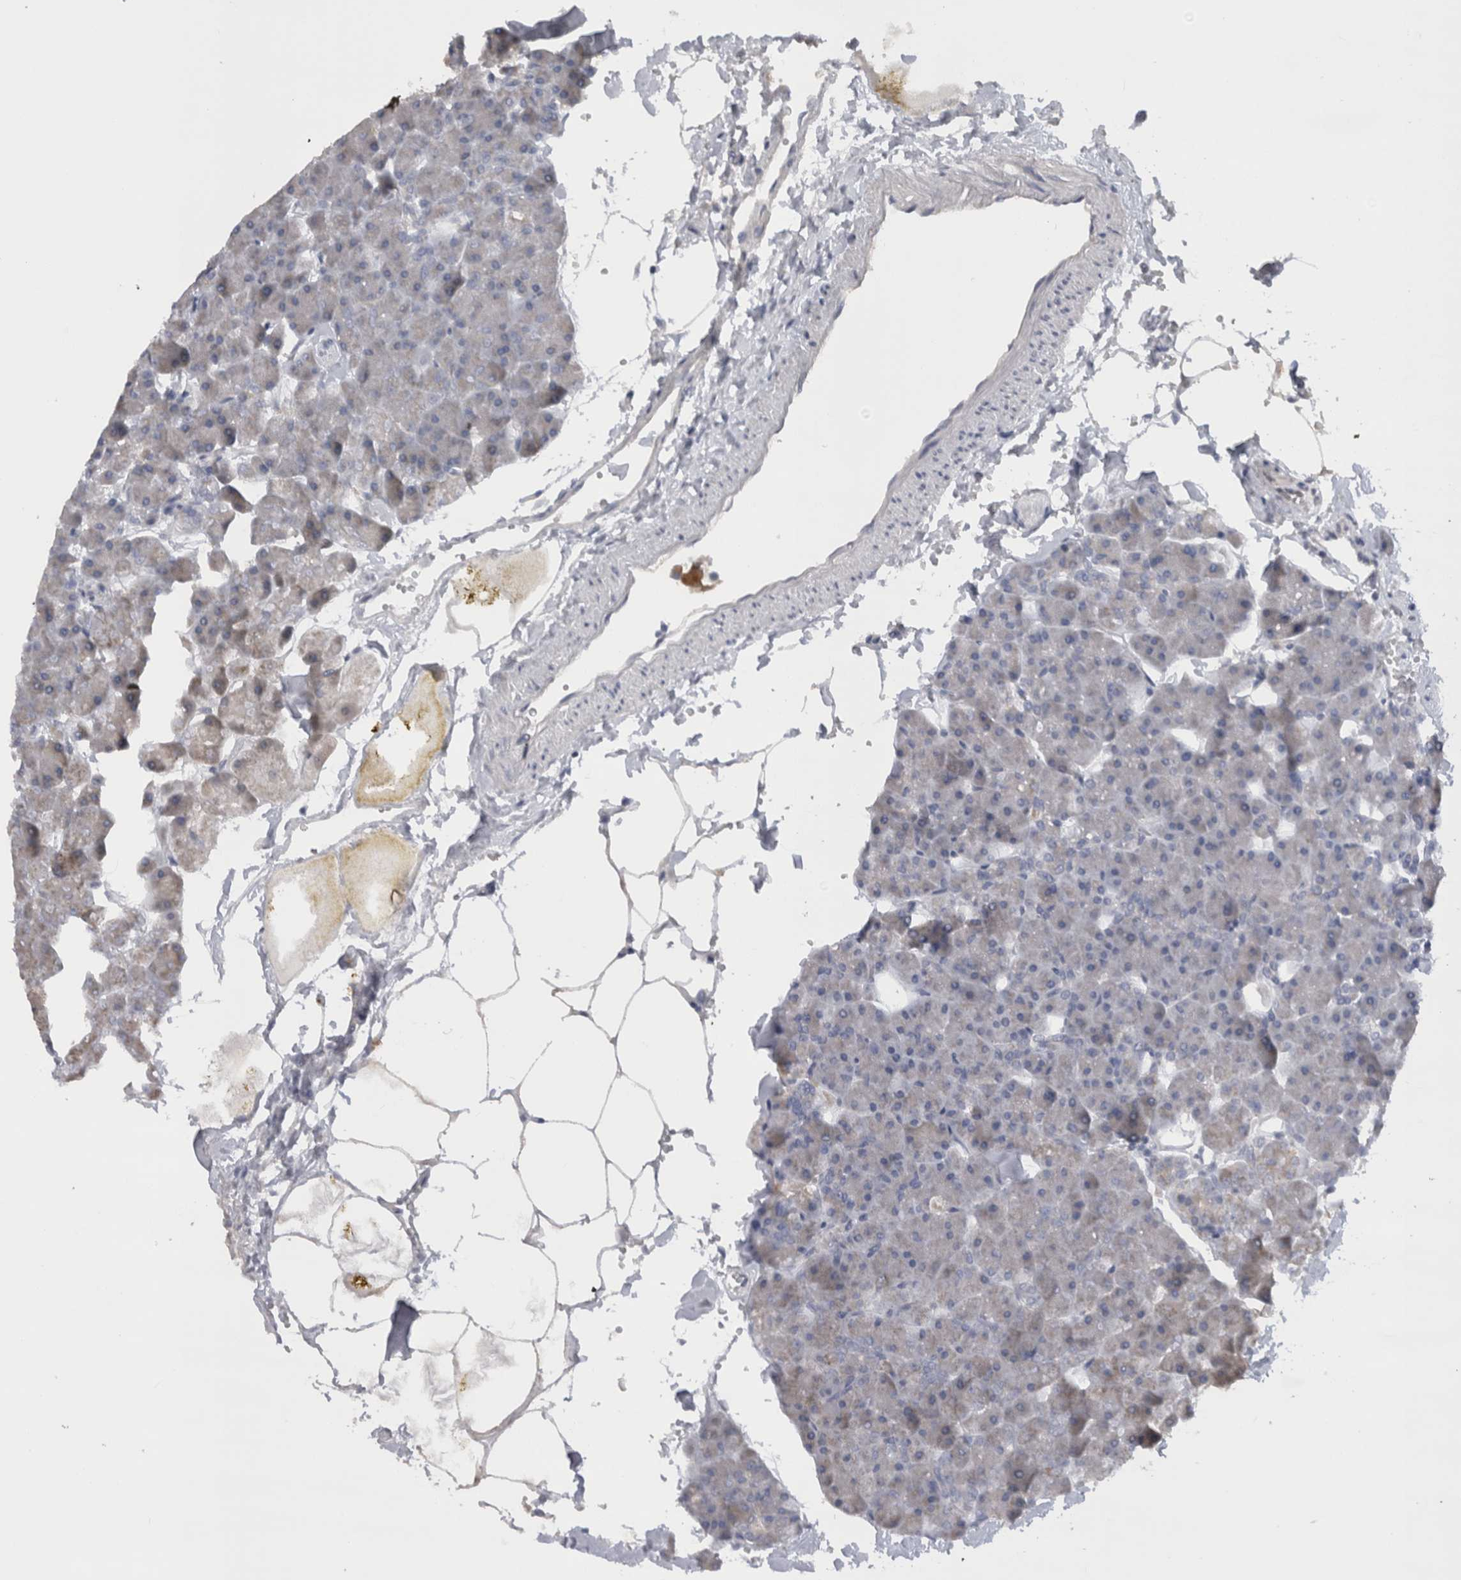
{"staining": {"intensity": "weak", "quantity": "<25%", "location": "cytoplasmic/membranous"}, "tissue": "pancreas", "cell_type": "Exocrine glandular cells", "image_type": "normal", "snomed": [{"axis": "morphology", "description": "Normal tissue, NOS"}, {"axis": "topography", "description": "Pancreas"}], "caption": "Immunohistochemistry (IHC) histopathology image of normal human pancreas stained for a protein (brown), which displays no positivity in exocrine glandular cells.", "gene": "DHRS4", "patient": {"sex": "male", "age": 35}}